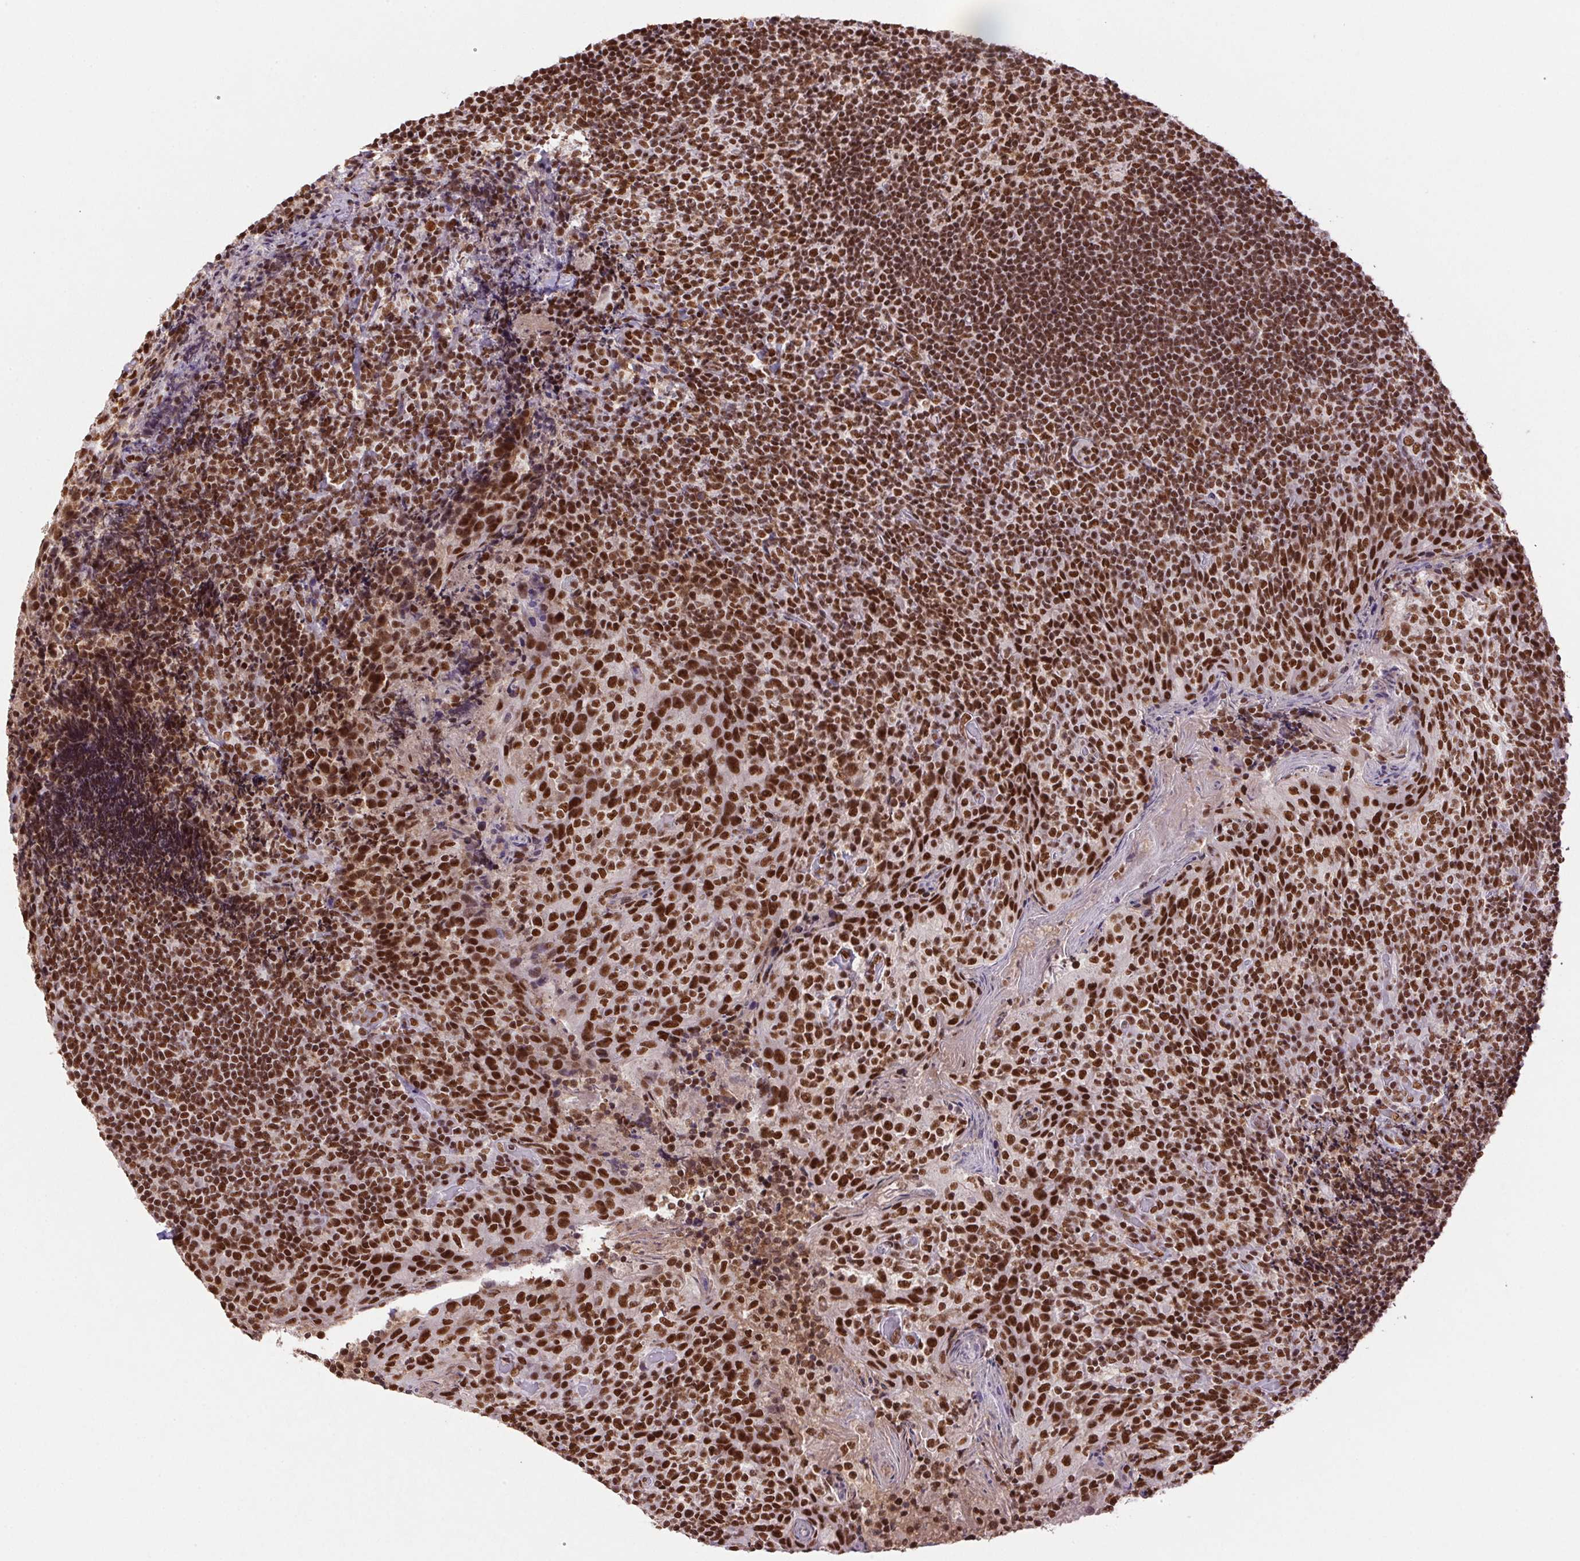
{"staining": {"intensity": "strong", "quantity": ">75%", "location": "nuclear"}, "tissue": "tonsil", "cell_type": "Germinal center cells", "image_type": "normal", "snomed": [{"axis": "morphology", "description": "Normal tissue, NOS"}, {"axis": "topography", "description": "Tonsil"}], "caption": "High-magnification brightfield microscopy of unremarkable tonsil stained with DAB (3,3'-diaminobenzidine) (brown) and counterstained with hematoxylin (blue). germinal center cells exhibit strong nuclear positivity is identified in about>75% of cells. The protein of interest is shown in brown color, while the nuclei are stained blue.", "gene": "ZNF207", "patient": {"sex": "female", "age": 10}}